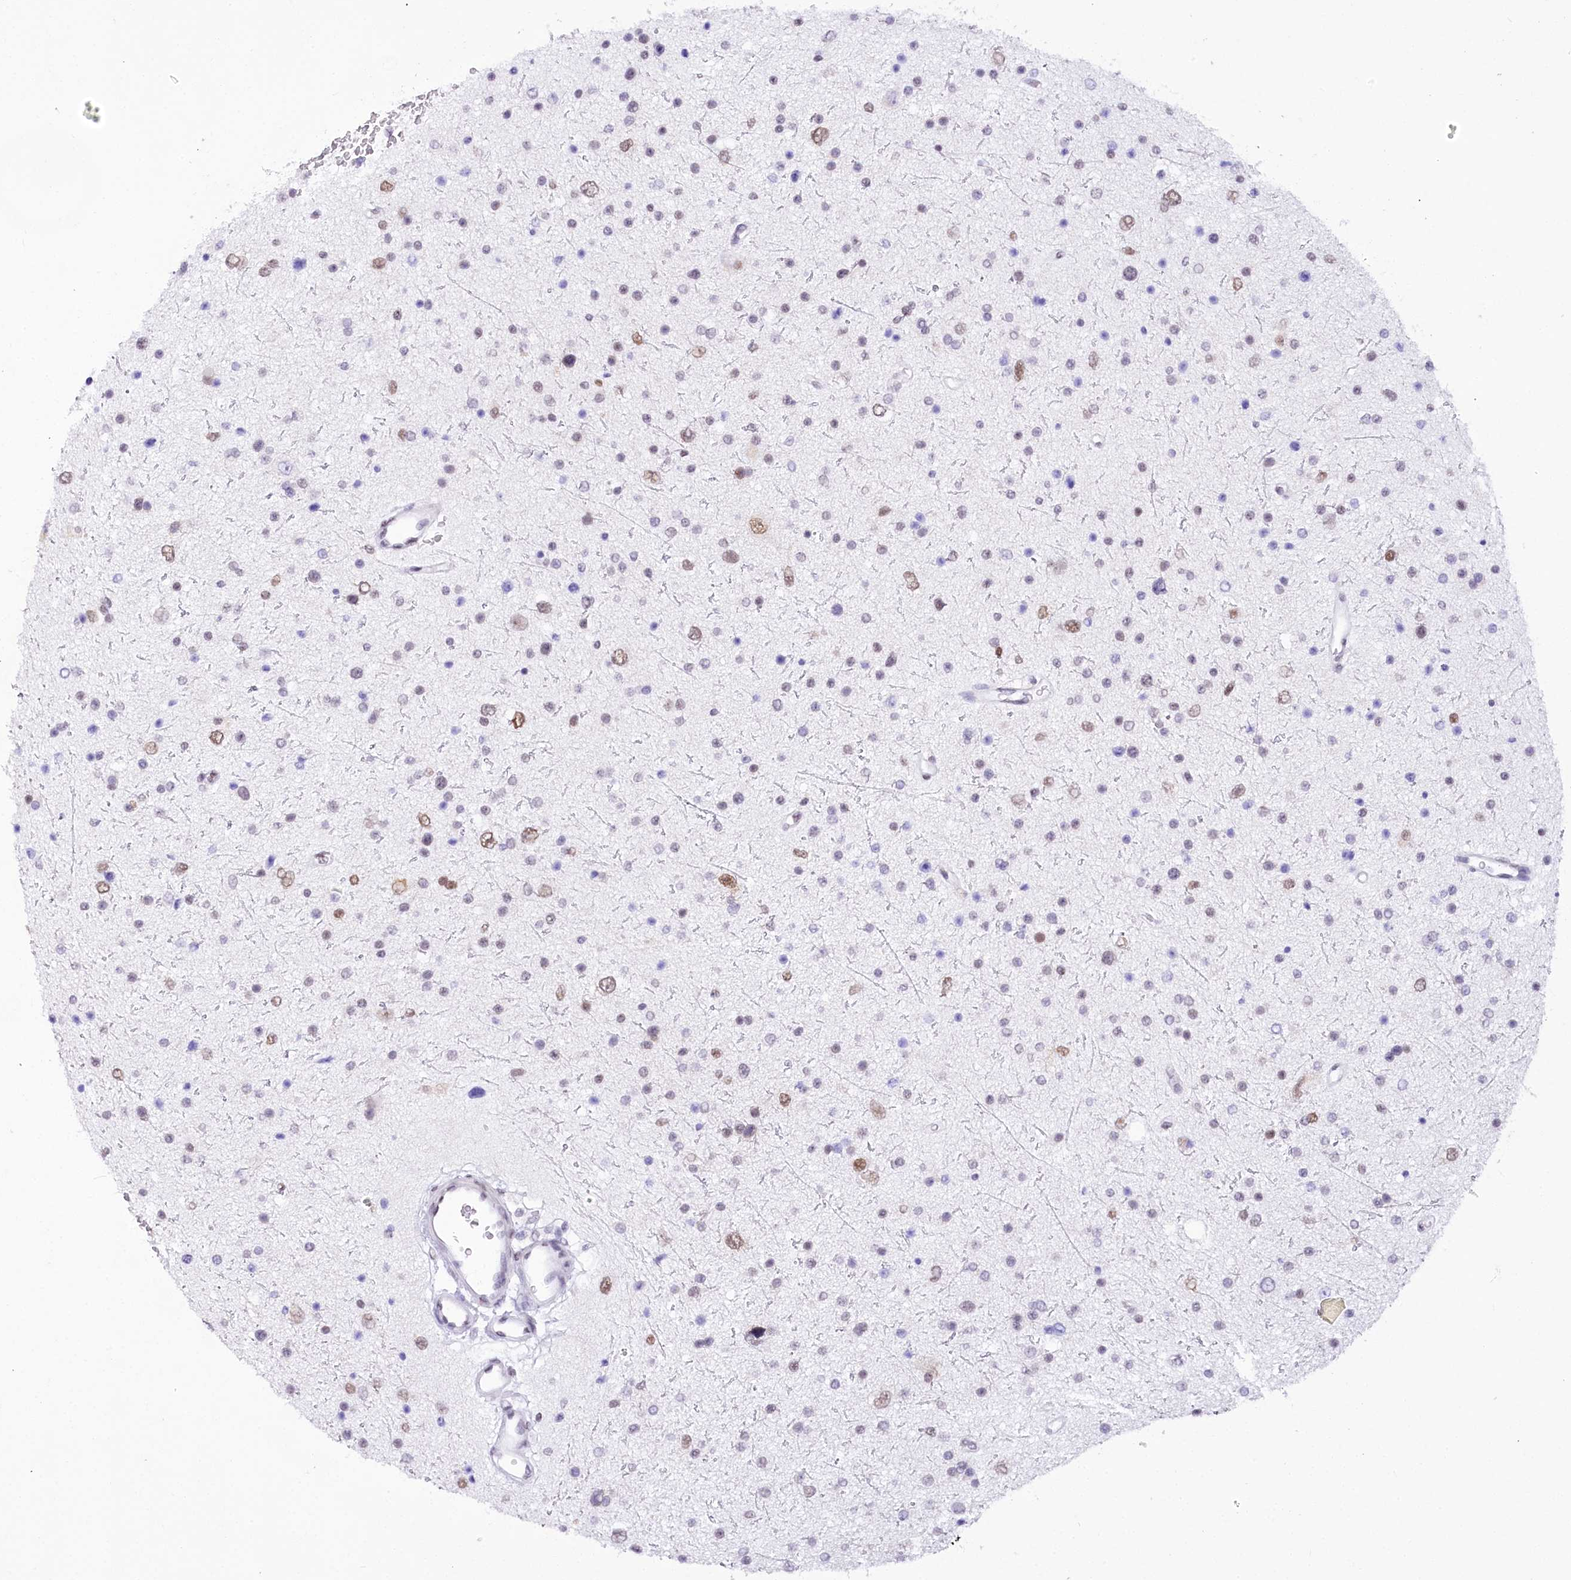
{"staining": {"intensity": "moderate", "quantity": "<25%", "location": "nuclear"}, "tissue": "glioma", "cell_type": "Tumor cells", "image_type": "cancer", "snomed": [{"axis": "morphology", "description": "Glioma, malignant, Low grade"}, {"axis": "topography", "description": "Brain"}], "caption": "Low-grade glioma (malignant) stained with a brown dye reveals moderate nuclear positive positivity in approximately <25% of tumor cells.", "gene": "HNRNPA0", "patient": {"sex": "female", "age": 37}}